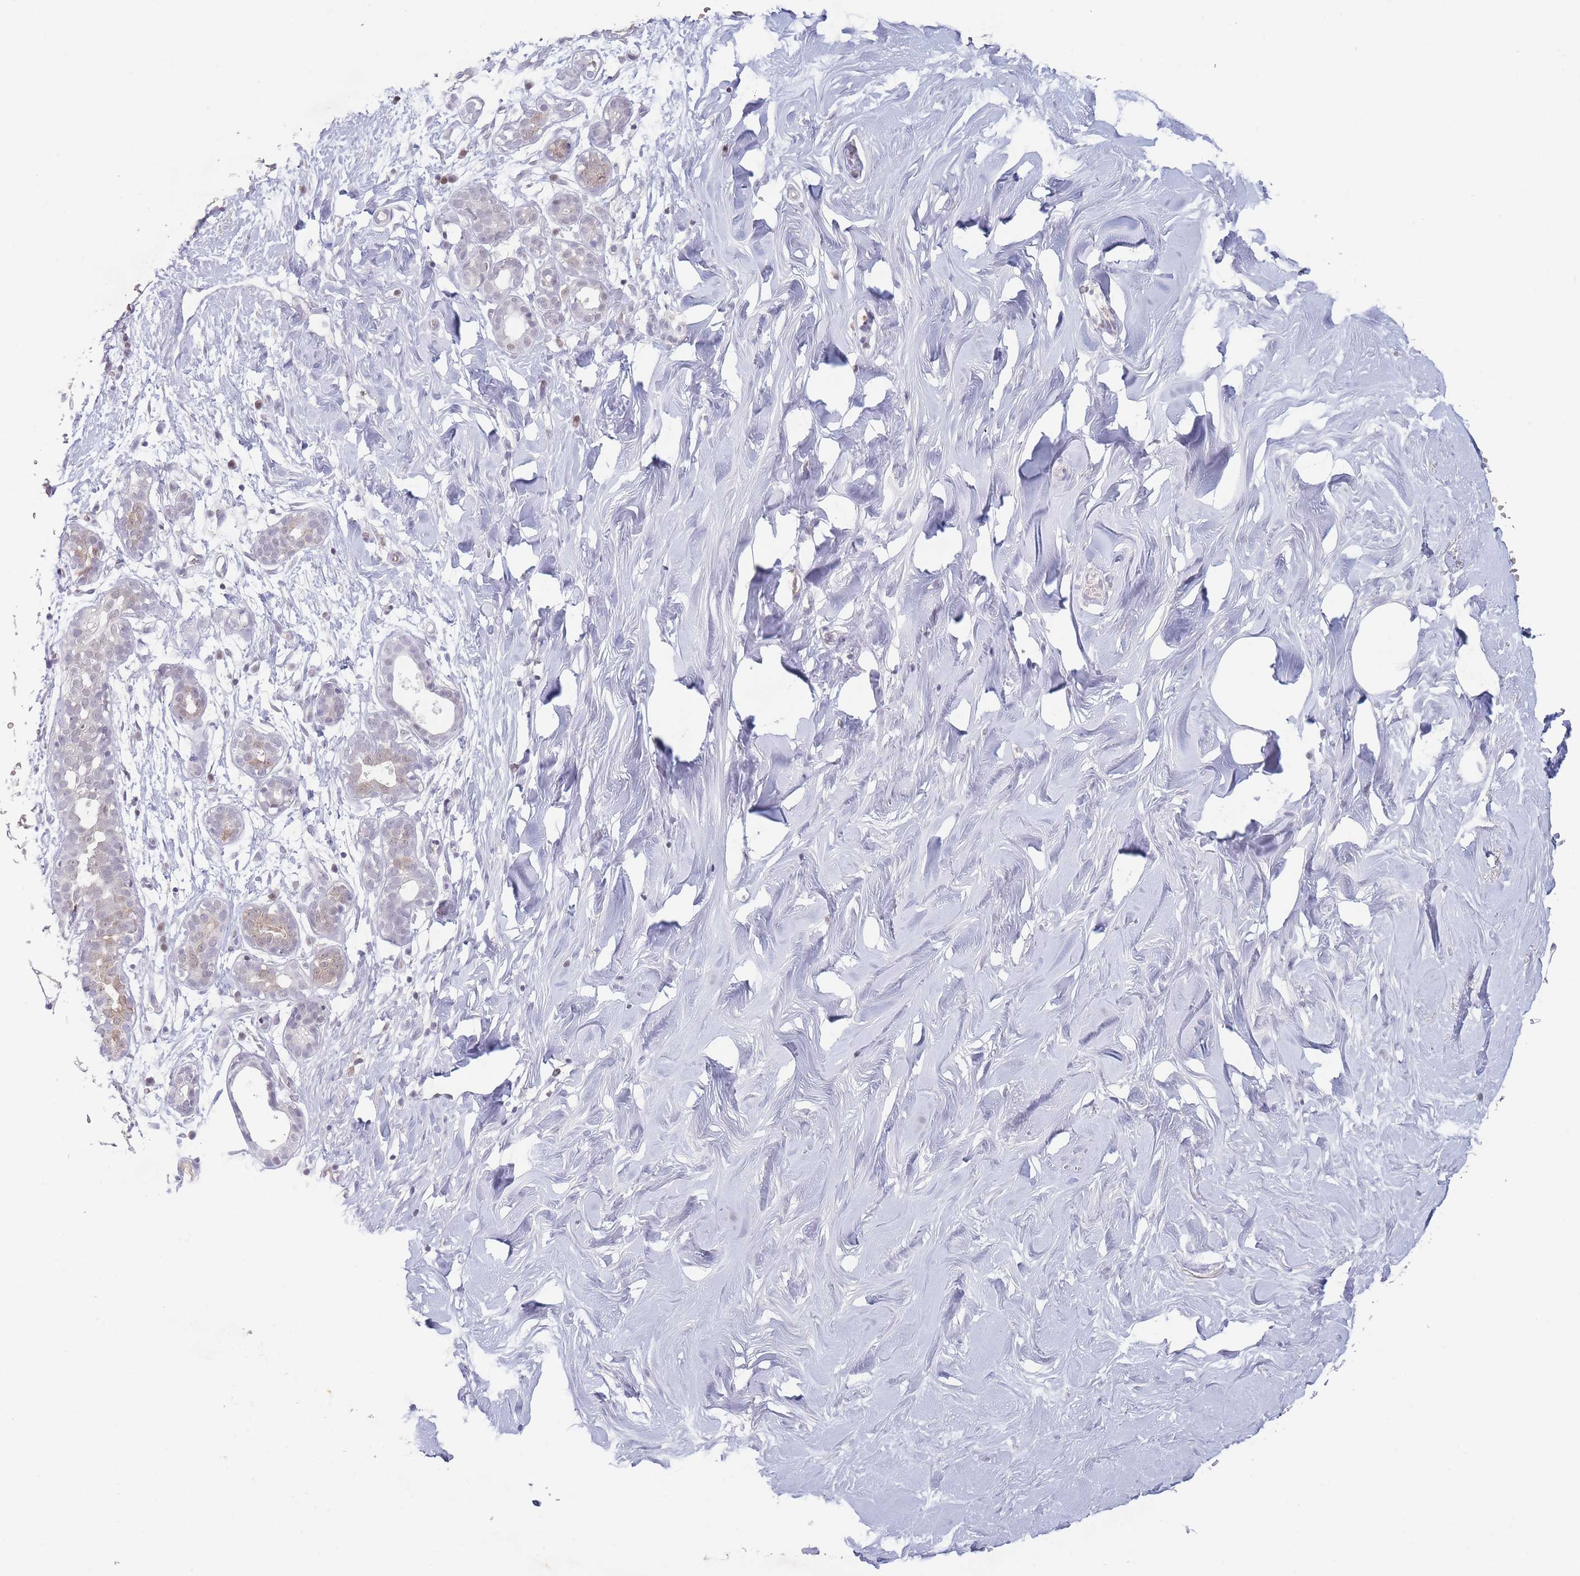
{"staining": {"intensity": "negative", "quantity": "none", "location": "none"}, "tissue": "breast", "cell_type": "Adipocytes", "image_type": "normal", "snomed": [{"axis": "morphology", "description": "Normal tissue, NOS"}, {"axis": "topography", "description": "Breast"}], "caption": "Breast stained for a protein using immunohistochemistry shows no staining adipocytes.", "gene": "ARID3B", "patient": {"sex": "female", "age": 27}}